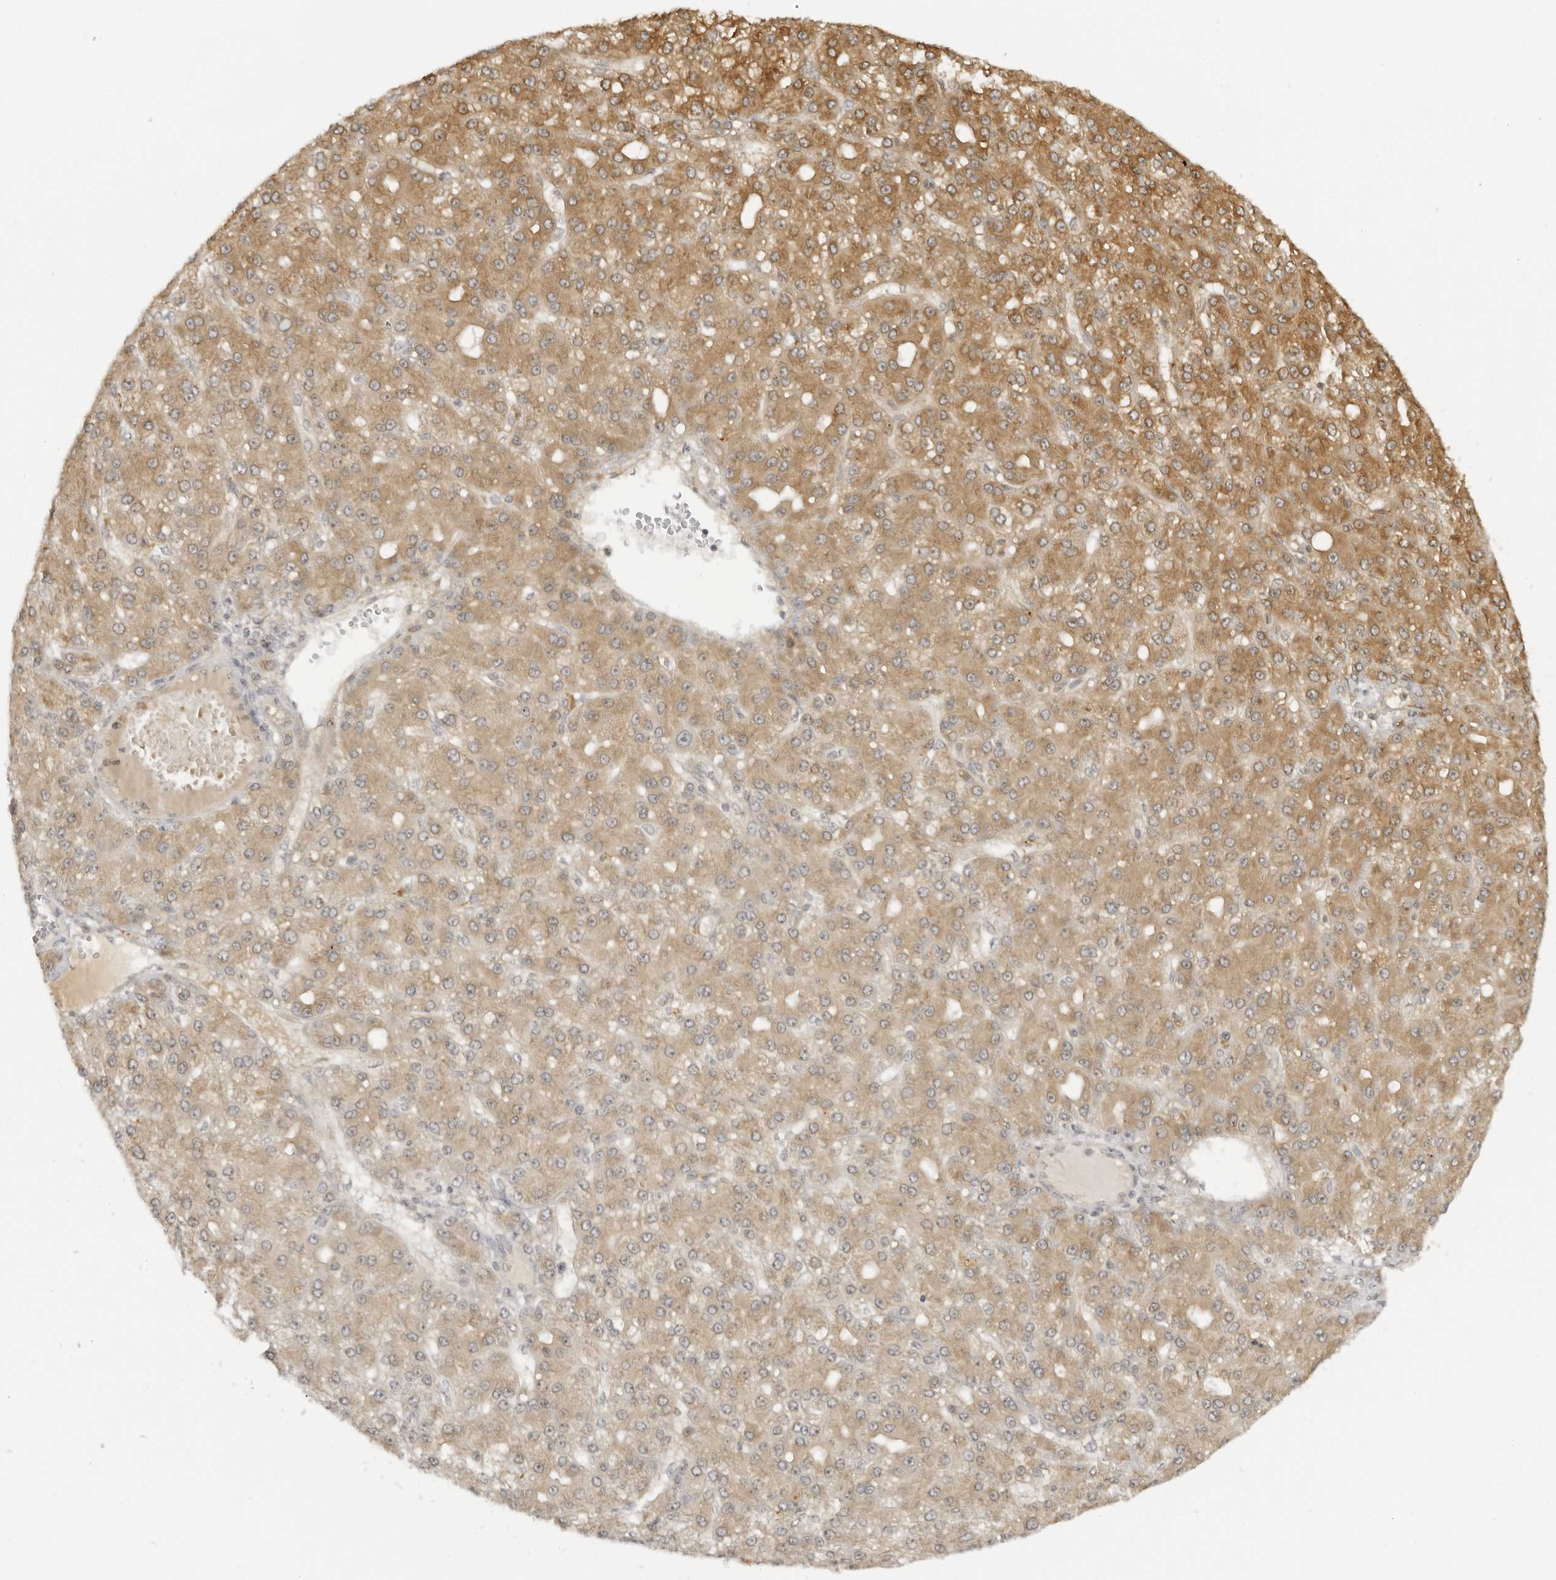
{"staining": {"intensity": "moderate", "quantity": ">75%", "location": "cytoplasmic/membranous"}, "tissue": "liver cancer", "cell_type": "Tumor cells", "image_type": "cancer", "snomed": [{"axis": "morphology", "description": "Carcinoma, Hepatocellular, NOS"}, {"axis": "topography", "description": "Liver"}], "caption": "This is an image of immunohistochemistry (IHC) staining of liver cancer, which shows moderate positivity in the cytoplasmic/membranous of tumor cells.", "gene": "PRRC2C", "patient": {"sex": "male", "age": 67}}